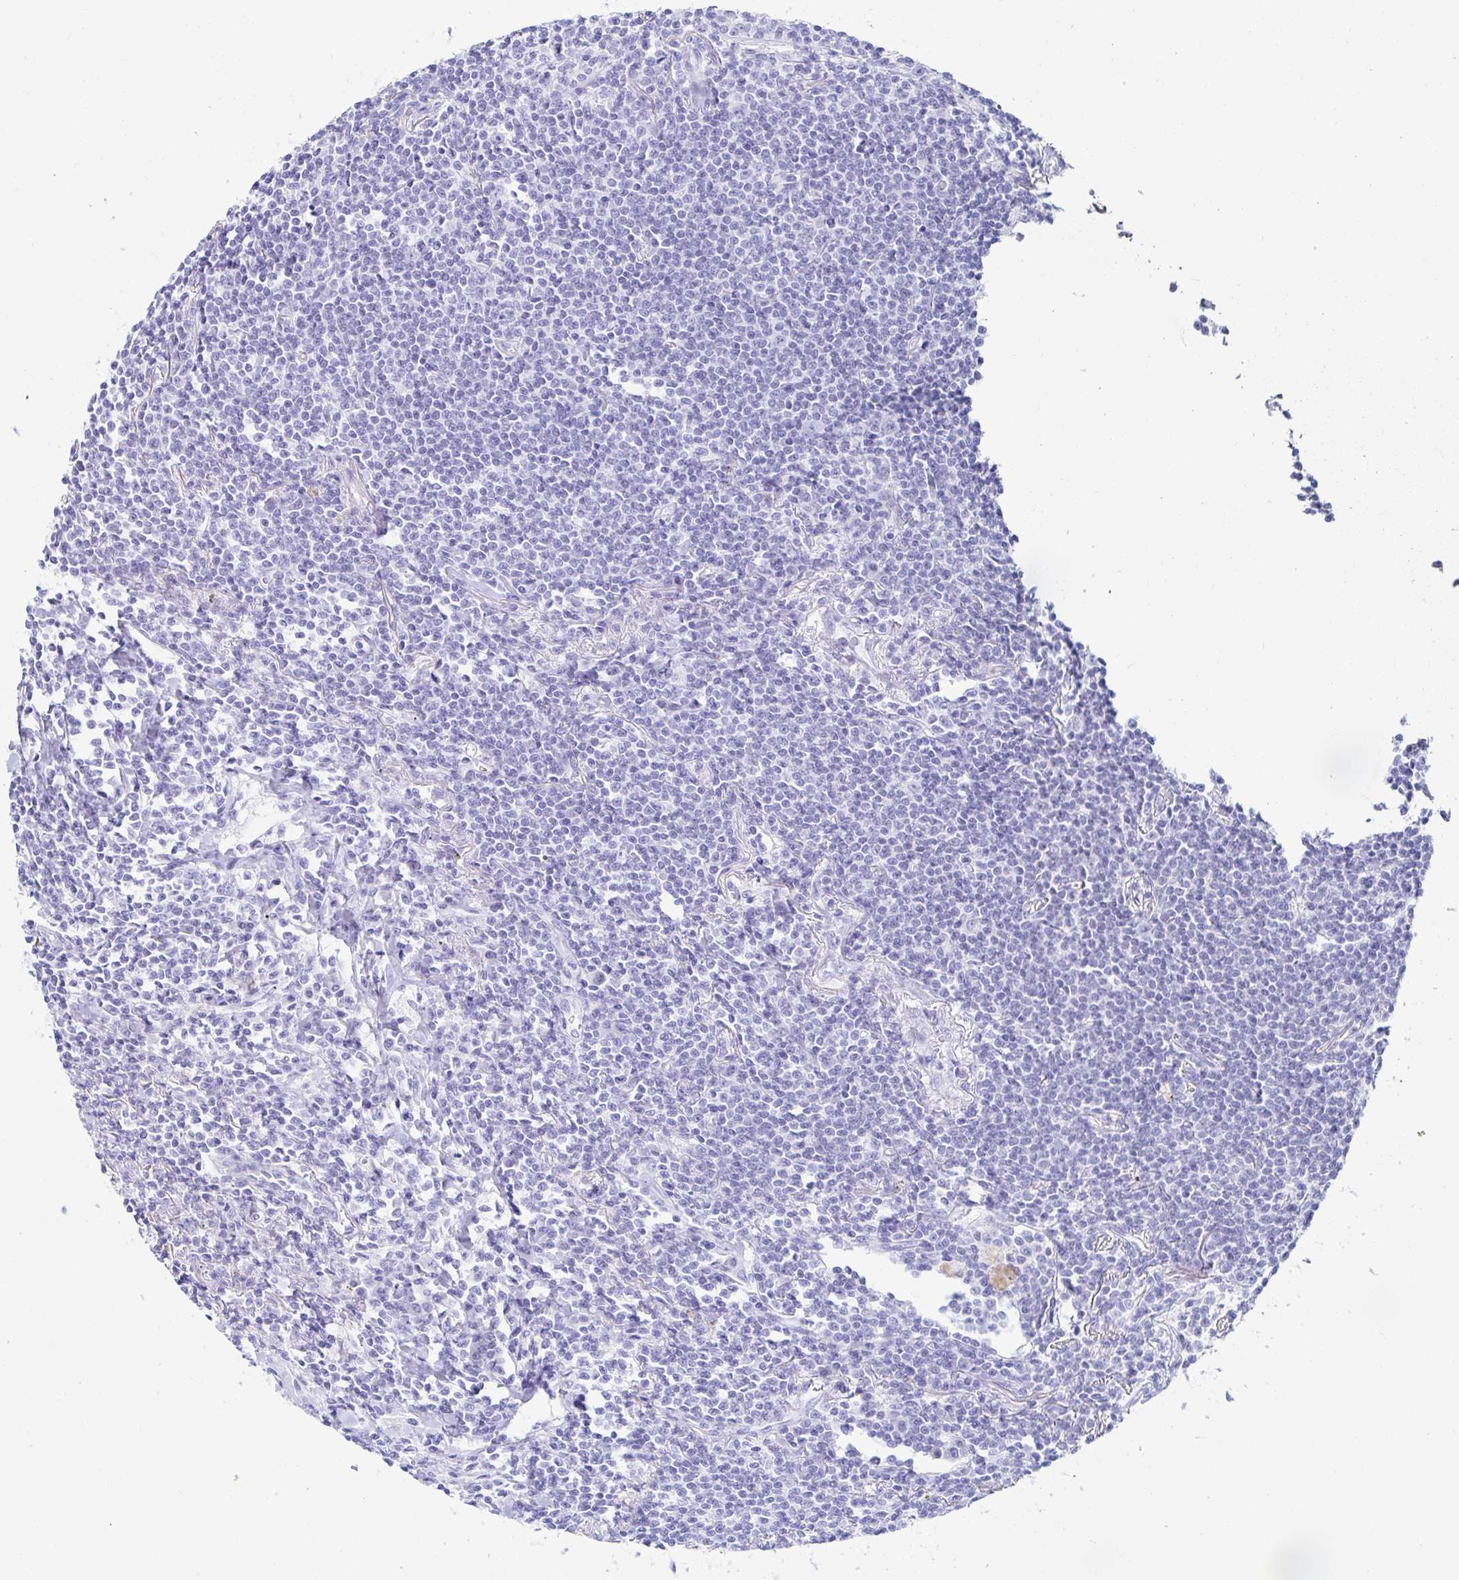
{"staining": {"intensity": "negative", "quantity": "none", "location": "none"}, "tissue": "lymphoma", "cell_type": "Tumor cells", "image_type": "cancer", "snomed": [{"axis": "morphology", "description": "Malignant lymphoma, non-Hodgkin's type, Low grade"}, {"axis": "topography", "description": "Lung"}], "caption": "Tumor cells show no significant protein staining in low-grade malignant lymphoma, non-Hodgkin's type.", "gene": "OR10K1", "patient": {"sex": "female", "age": 71}}